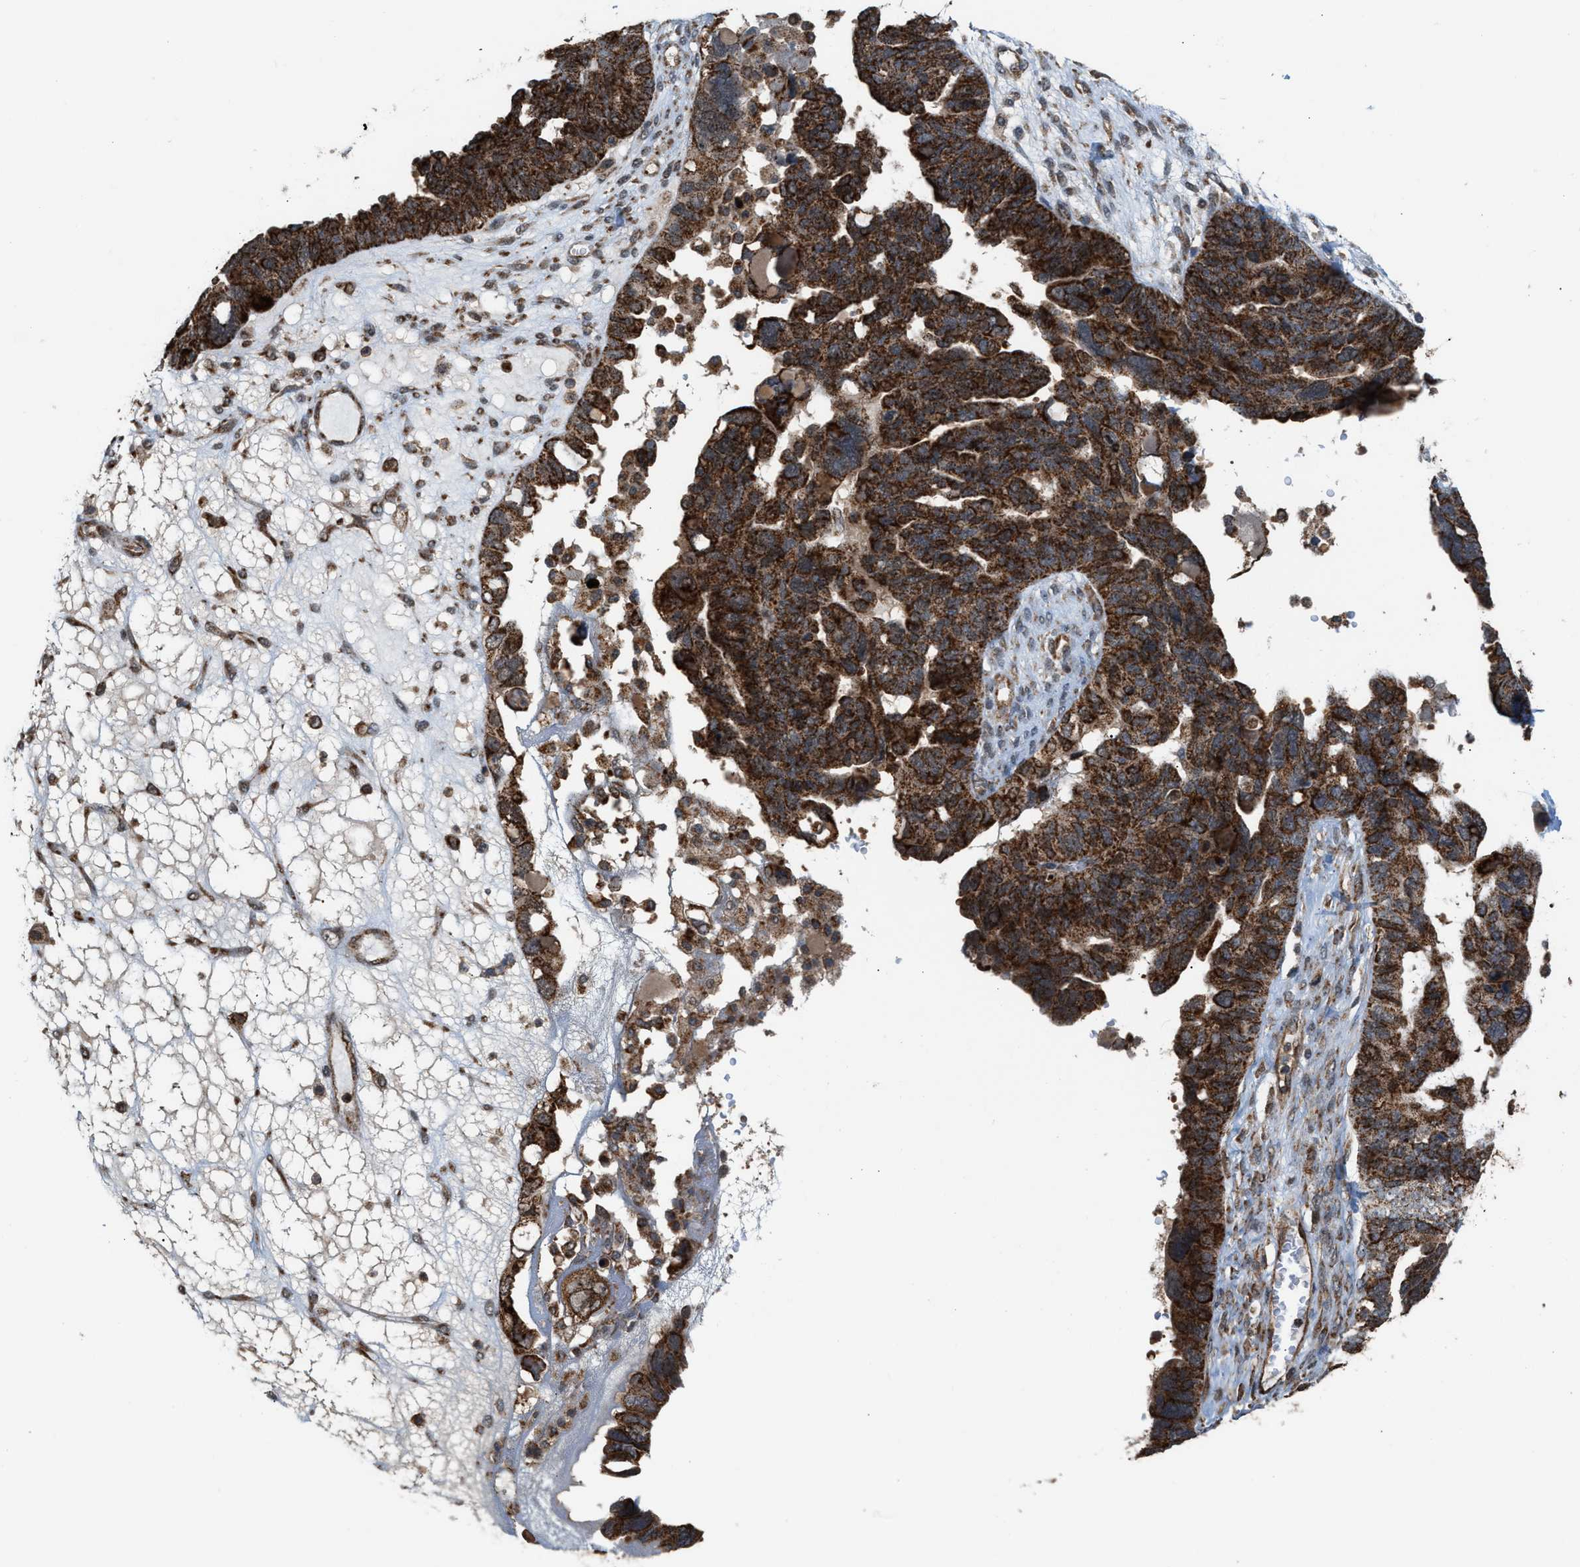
{"staining": {"intensity": "strong", "quantity": ">75%", "location": "cytoplasmic/membranous"}, "tissue": "ovarian cancer", "cell_type": "Tumor cells", "image_type": "cancer", "snomed": [{"axis": "morphology", "description": "Cystadenocarcinoma, serous, NOS"}, {"axis": "topography", "description": "Ovary"}], "caption": "Tumor cells display high levels of strong cytoplasmic/membranous staining in approximately >75% of cells in human serous cystadenocarcinoma (ovarian).", "gene": "SGSM2", "patient": {"sex": "female", "age": 79}}